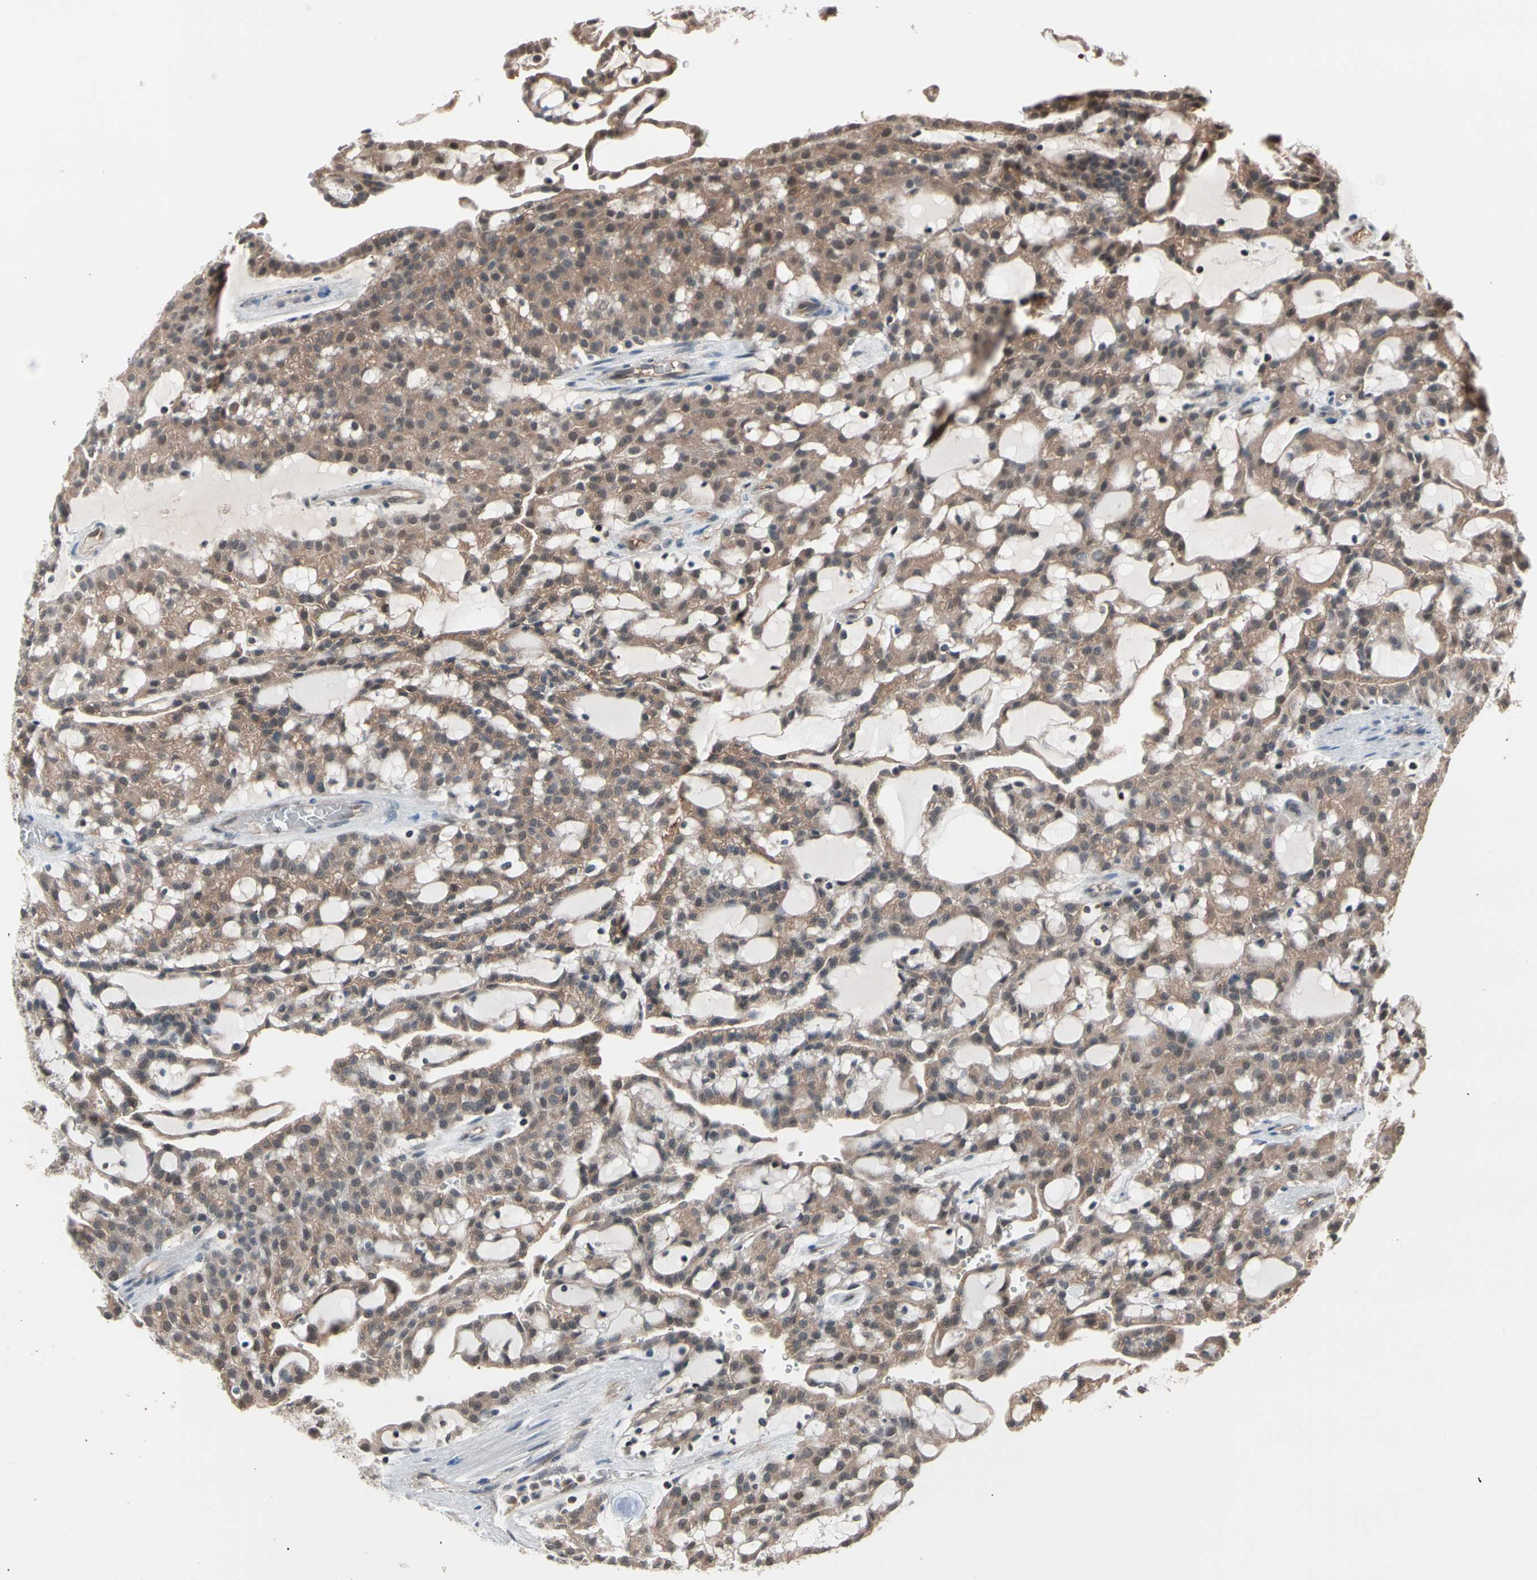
{"staining": {"intensity": "moderate", "quantity": ">75%", "location": "cytoplasmic/membranous,nuclear"}, "tissue": "renal cancer", "cell_type": "Tumor cells", "image_type": "cancer", "snomed": [{"axis": "morphology", "description": "Adenocarcinoma, NOS"}, {"axis": "topography", "description": "Kidney"}], "caption": "Adenocarcinoma (renal) stained for a protein (brown) exhibits moderate cytoplasmic/membranous and nuclear positive staining in approximately >75% of tumor cells.", "gene": "PSMA2", "patient": {"sex": "male", "age": 63}}